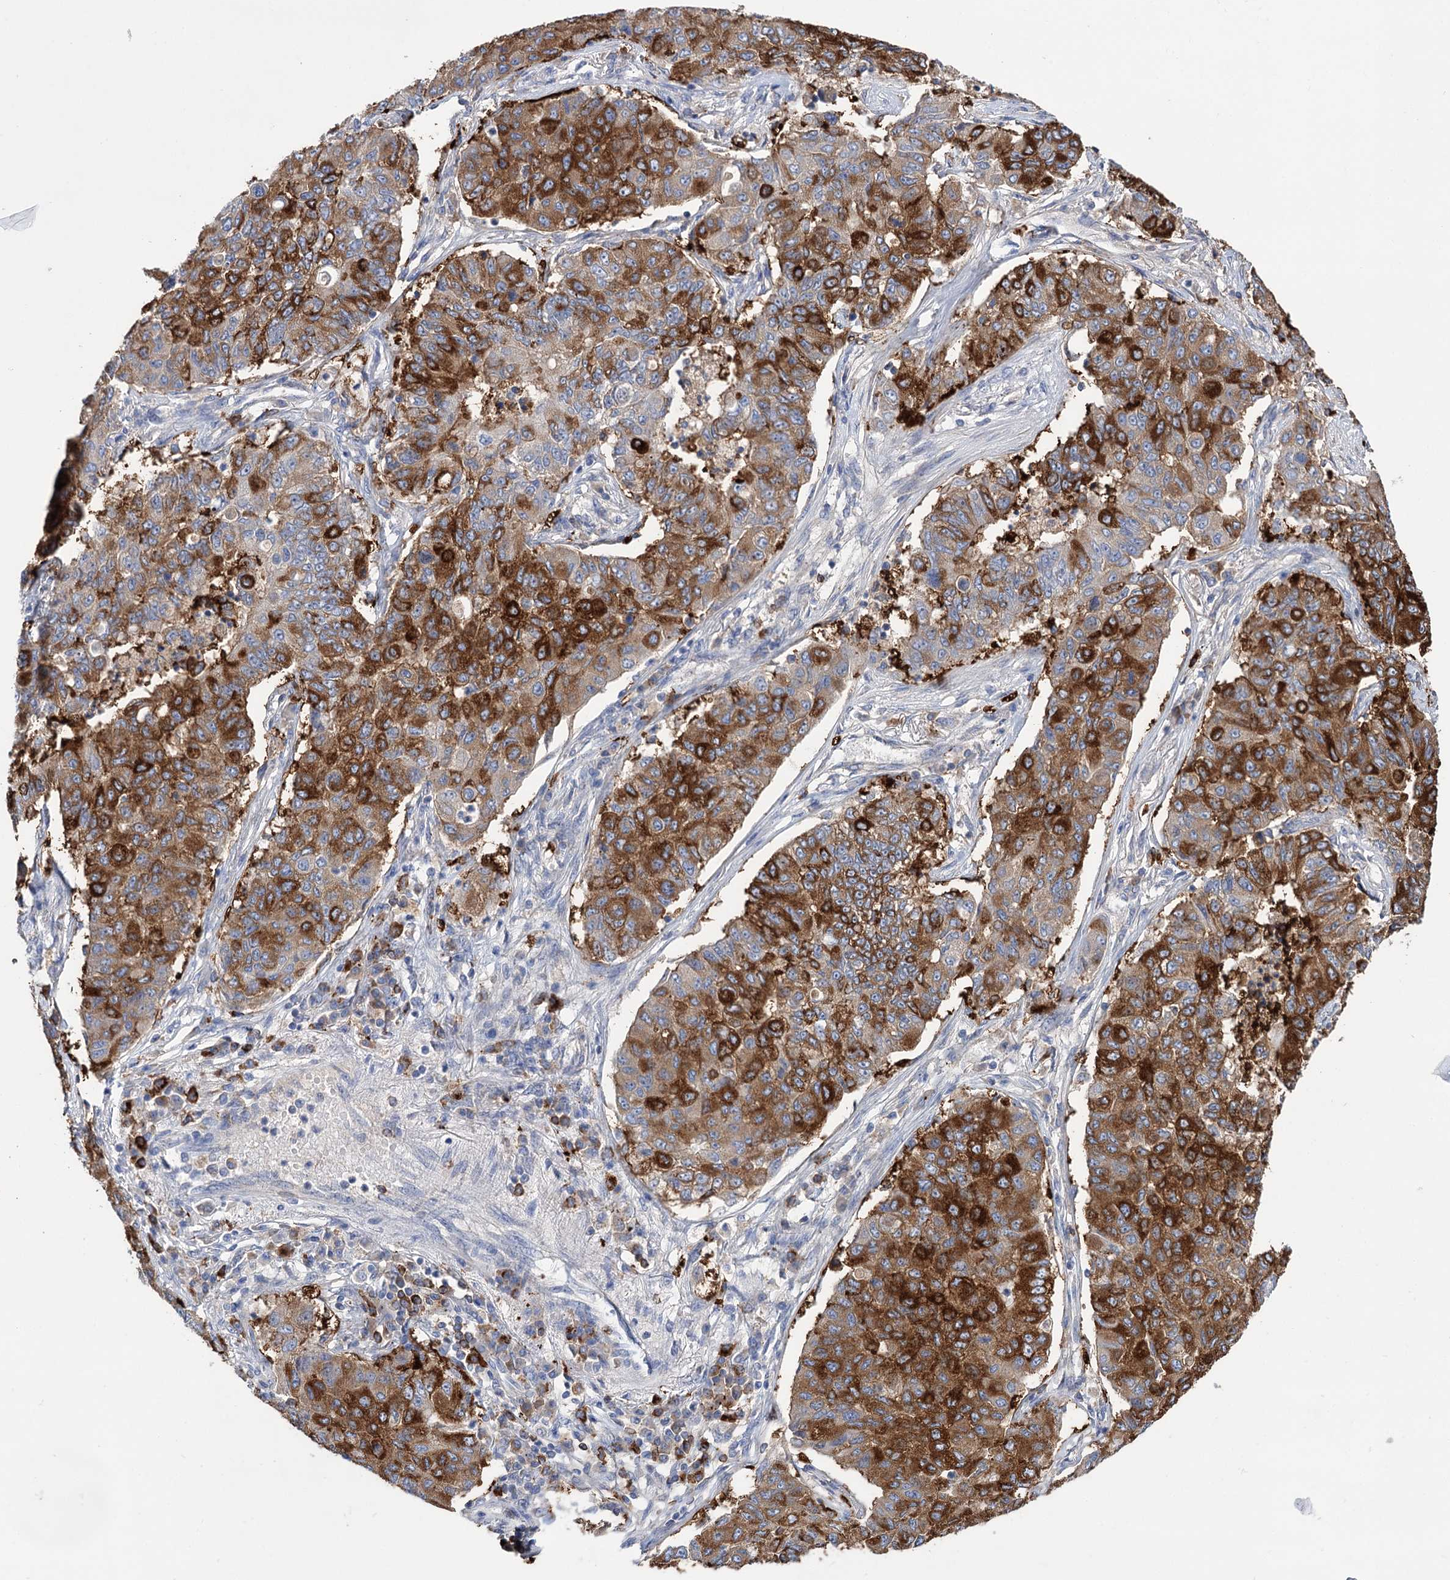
{"staining": {"intensity": "strong", "quantity": ">75%", "location": "cytoplasmic/membranous"}, "tissue": "lung cancer", "cell_type": "Tumor cells", "image_type": "cancer", "snomed": [{"axis": "morphology", "description": "Squamous cell carcinoma, NOS"}, {"axis": "topography", "description": "Lung"}], "caption": "Immunohistochemical staining of lung cancer demonstrates high levels of strong cytoplasmic/membranous expression in about >75% of tumor cells. (DAB IHC with brightfield microscopy, high magnification).", "gene": "BBS4", "patient": {"sex": "male", "age": 74}}